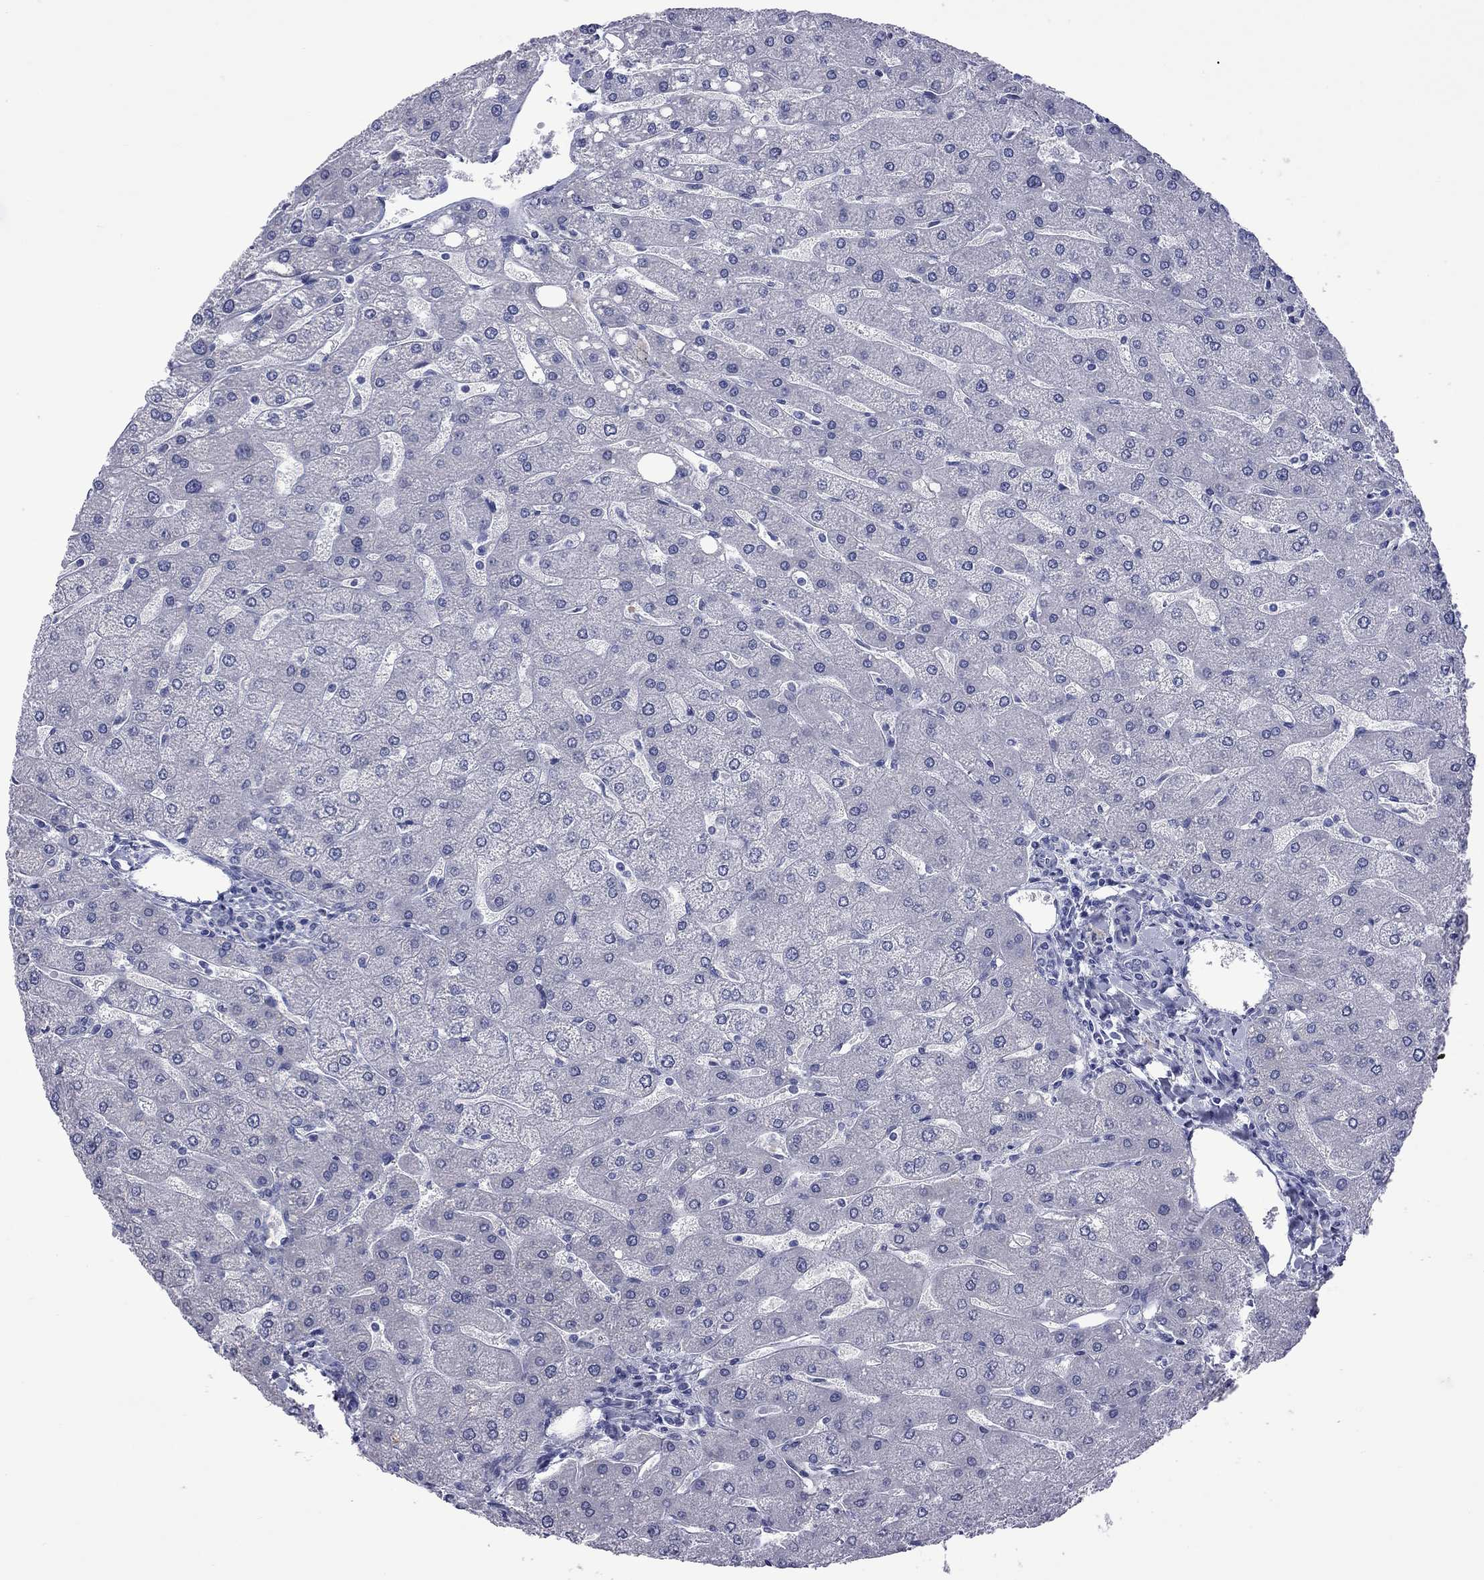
{"staining": {"intensity": "negative", "quantity": "none", "location": "none"}, "tissue": "liver", "cell_type": "Cholangiocytes", "image_type": "normal", "snomed": [{"axis": "morphology", "description": "Normal tissue, NOS"}, {"axis": "topography", "description": "Liver"}], "caption": "The micrograph exhibits no staining of cholangiocytes in unremarkable liver. Nuclei are stained in blue.", "gene": "EPPIN", "patient": {"sex": "male", "age": 67}}